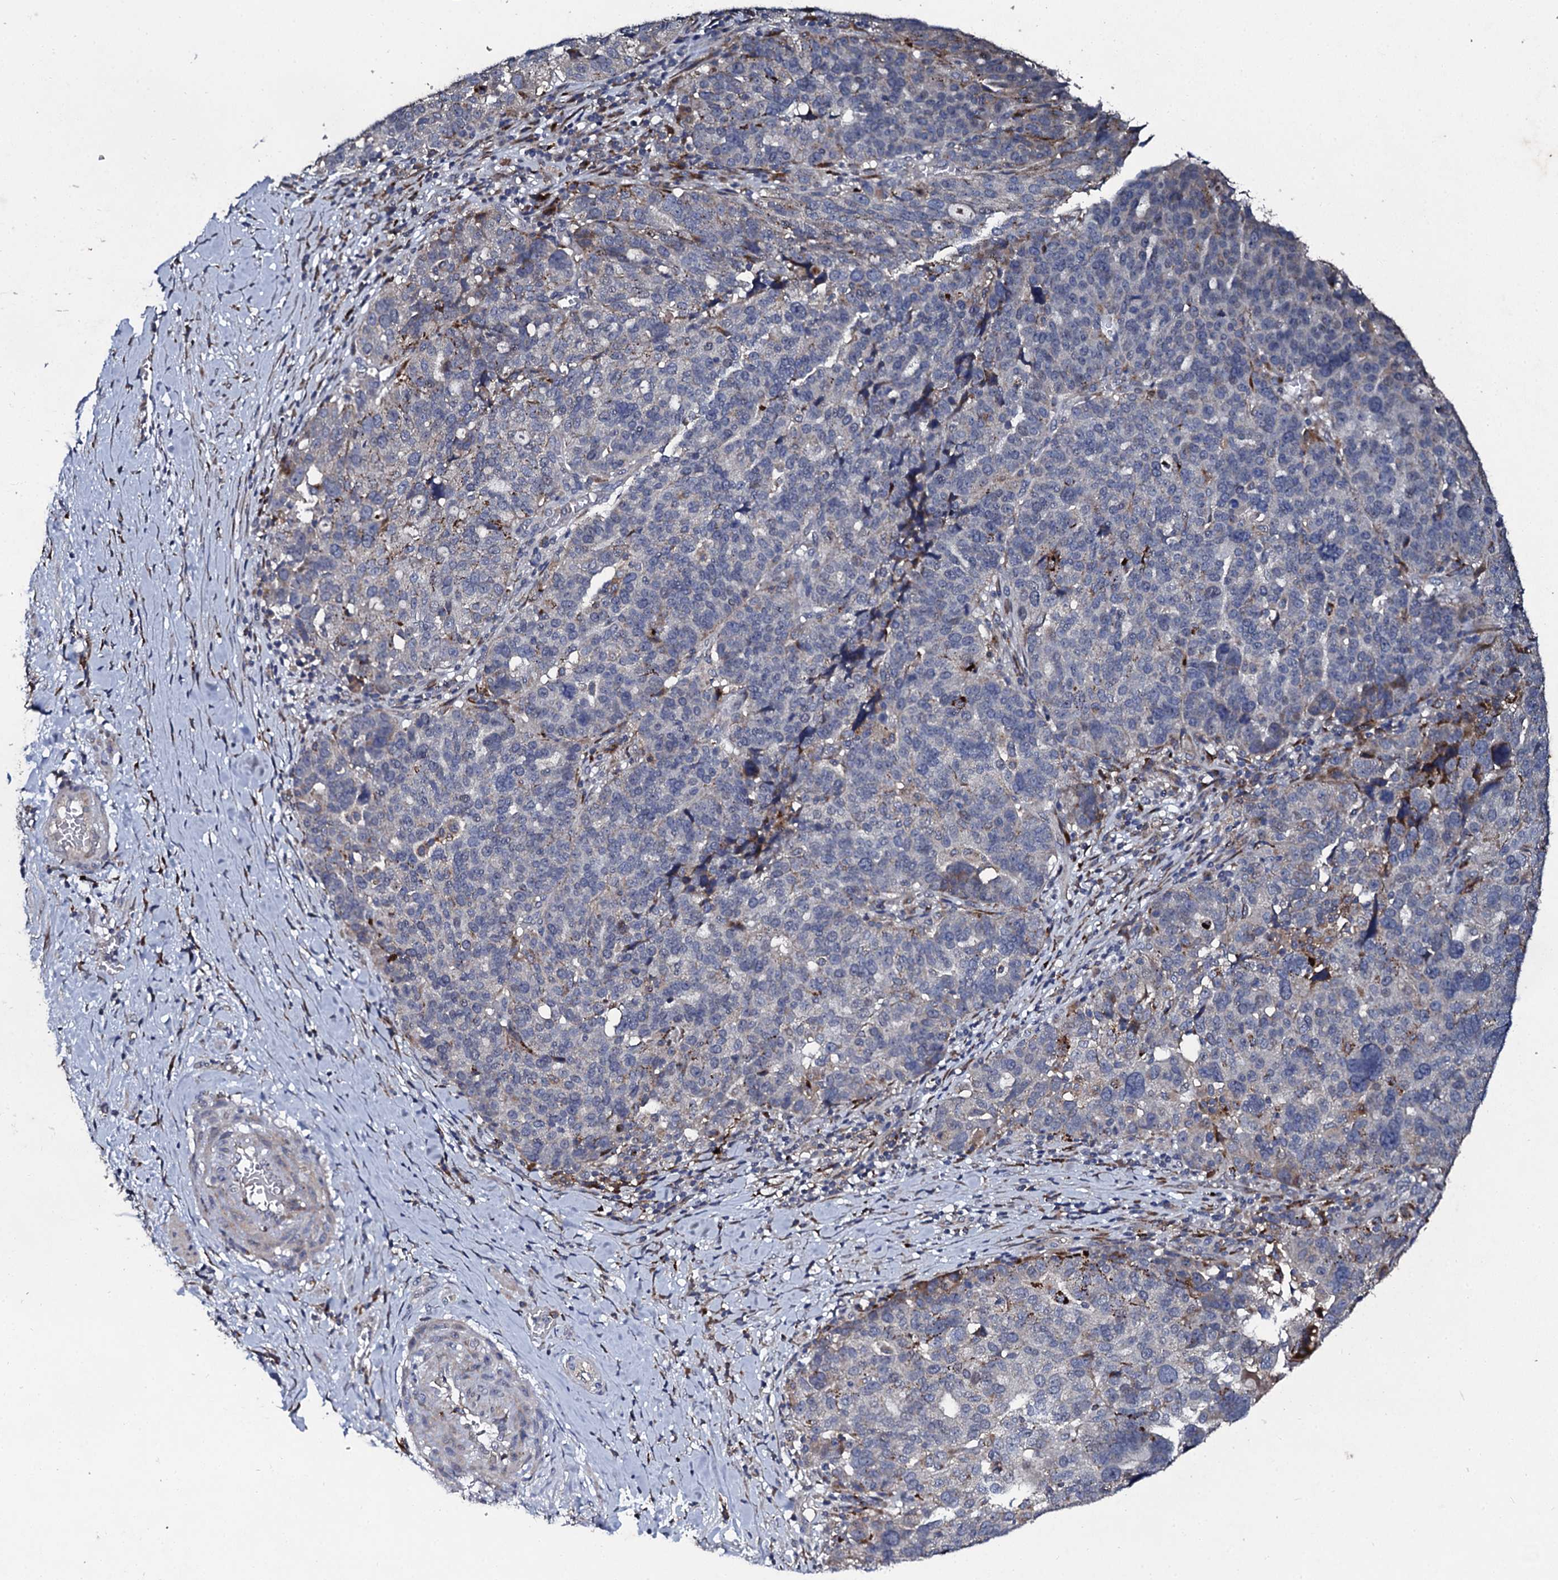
{"staining": {"intensity": "weak", "quantity": "<25%", "location": "cytoplasmic/membranous"}, "tissue": "ovarian cancer", "cell_type": "Tumor cells", "image_type": "cancer", "snomed": [{"axis": "morphology", "description": "Cystadenocarcinoma, serous, NOS"}, {"axis": "topography", "description": "Ovary"}], "caption": "The immunohistochemistry (IHC) photomicrograph has no significant staining in tumor cells of ovarian serous cystadenocarcinoma tissue.", "gene": "LRRC28", "patient": {"sex": "female", "age": 59}}